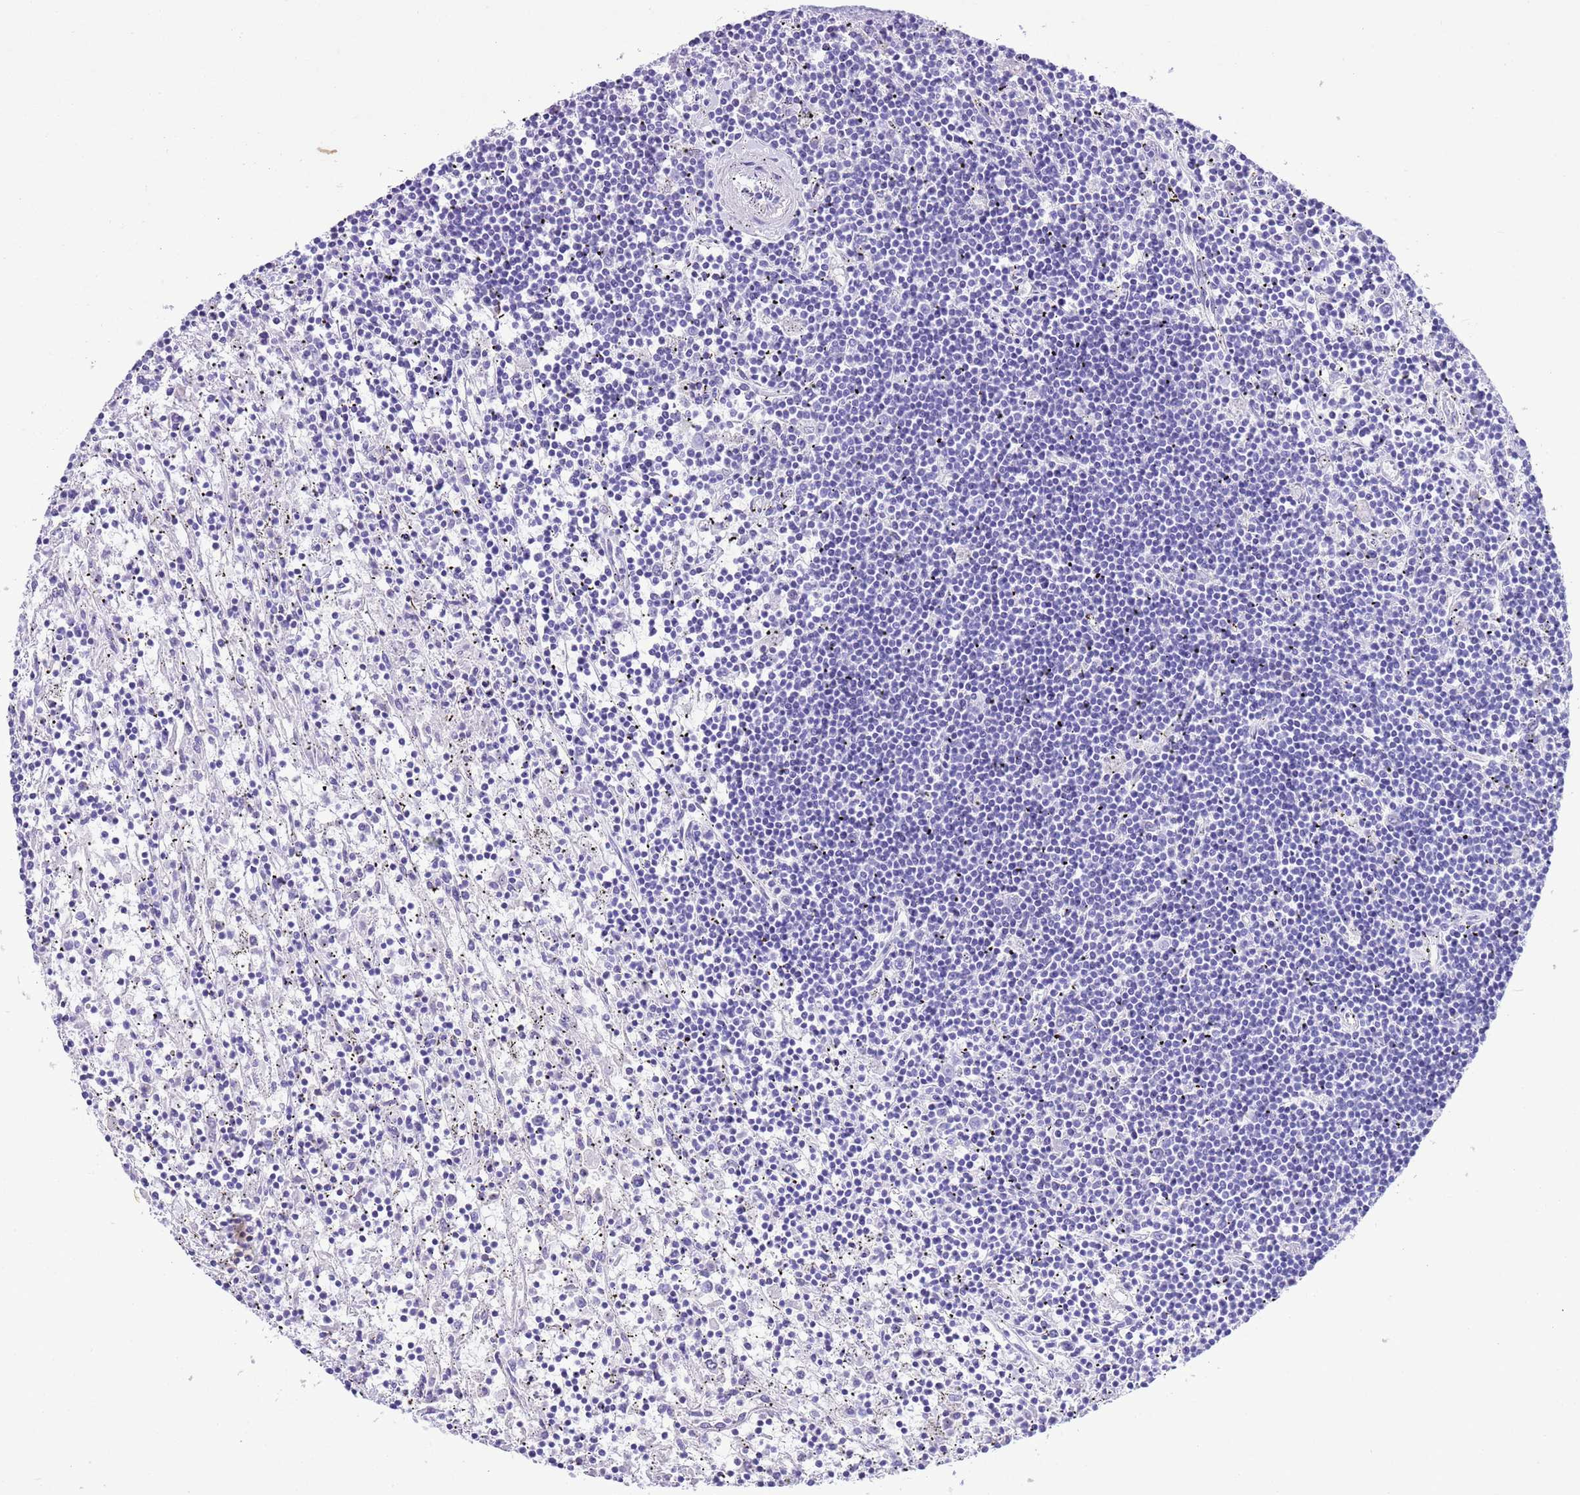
{"staining": {"intensity": "negative", "quantity": "none", "location": "none"}, "tissue": "lymphoma", "cell_type": "Tumor cells", "image_type": "cancer", "snomed": [{"axis": "morphology", "description": "Malignant lymphoma, non-Hodgkin's type, Low grade"}, {"axis": "topography", "description": "Spleen"}], "caption": "The photomicrograph reveals no significant expression in tumor cells of lymphoma.", "gene": "TBC1D10B", "patient": {"sex": "male", "age": 76}}